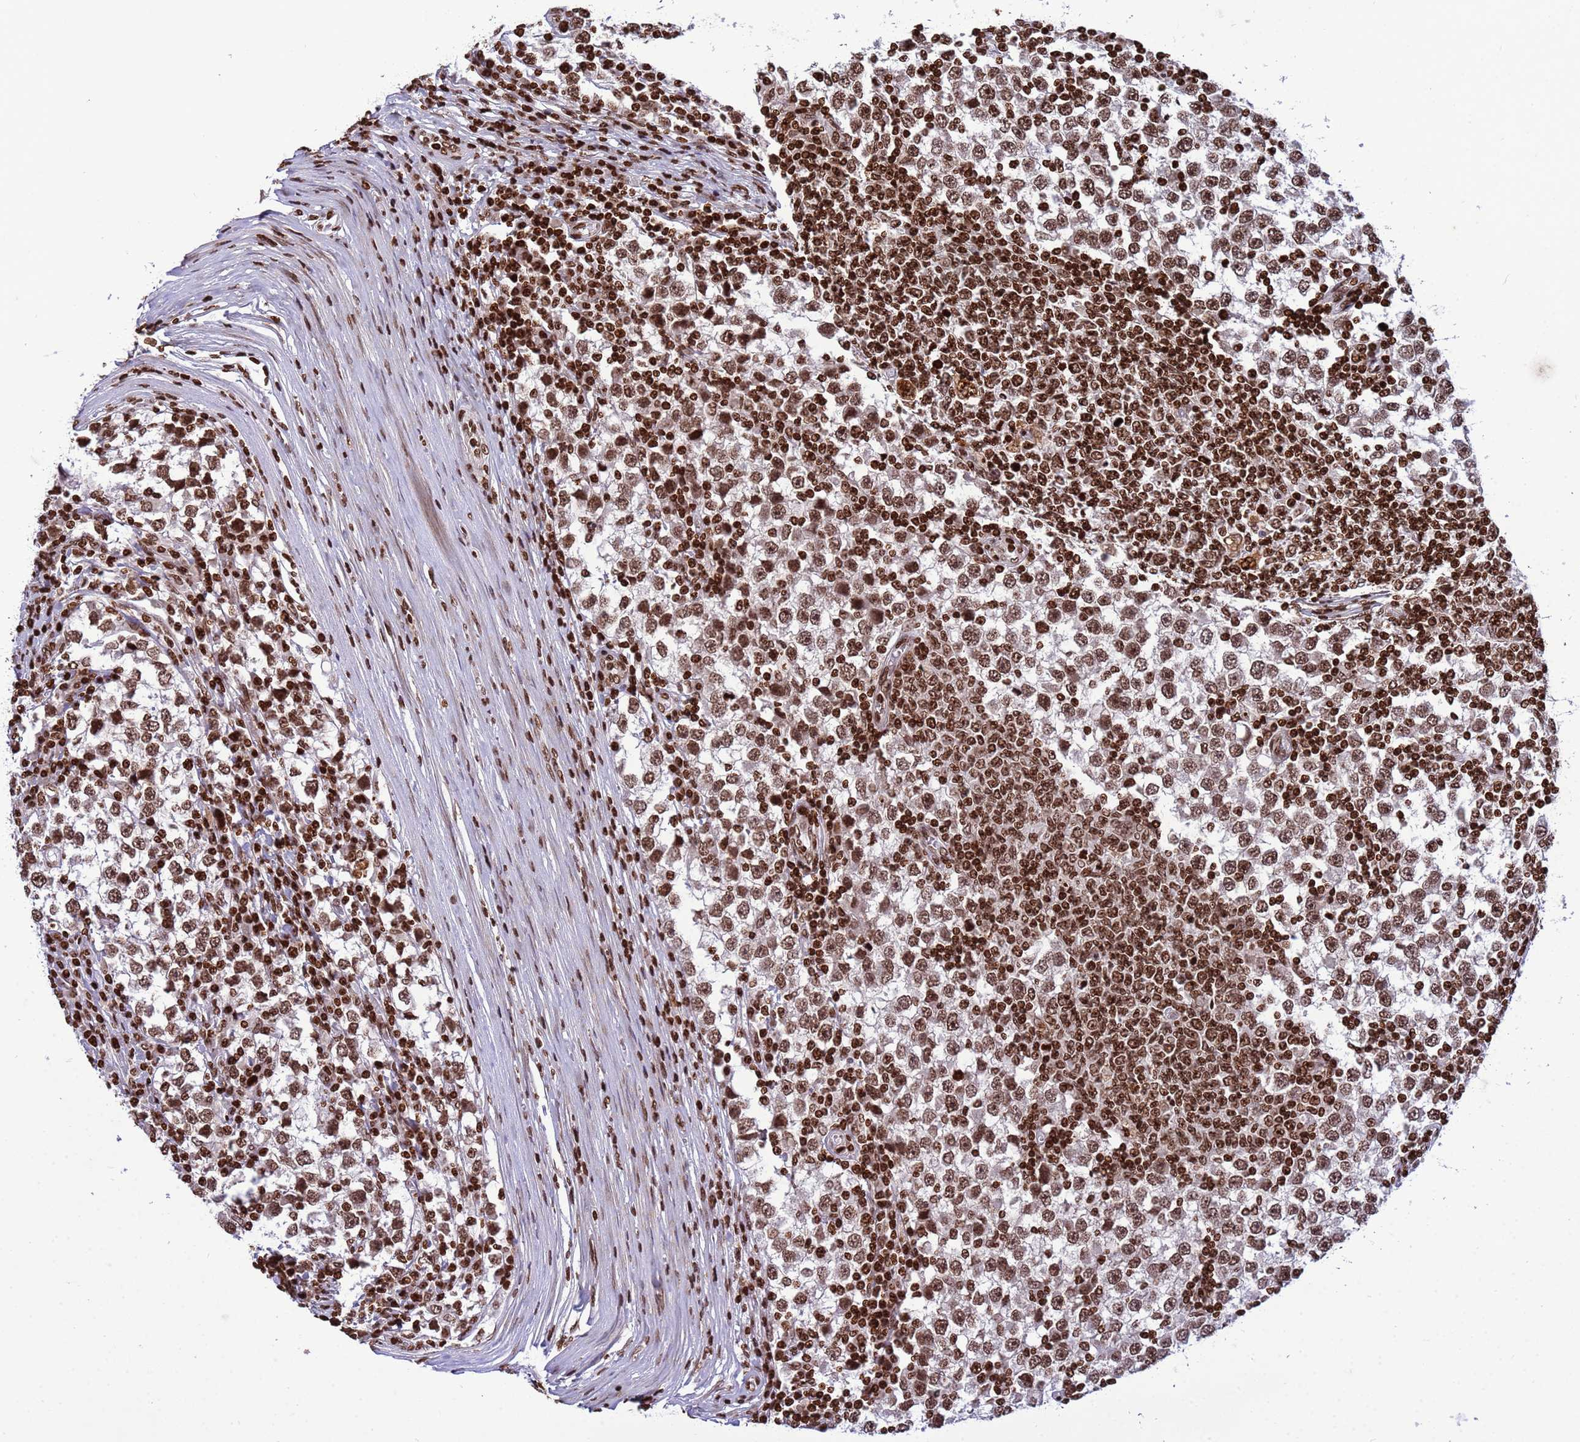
{"staining": {"intensity": "strong", "quantity": ">75%", "location": "nuclear"}, "tissue": "testis cancer", "cell_type": "Tumor cells", "image_type": "cancer", "snomed": [{"axis": "morphology", "description": "Seminoma, NOS"}, {"axis": "topography", "description": "Testis"}], "caption": "The image reveals a brown stain indicating the presence of a protein in the nuclear of tumor cells in testis cancer.", "gene": "H3-3B", "patient": {"sex": "male", "age": 65}}